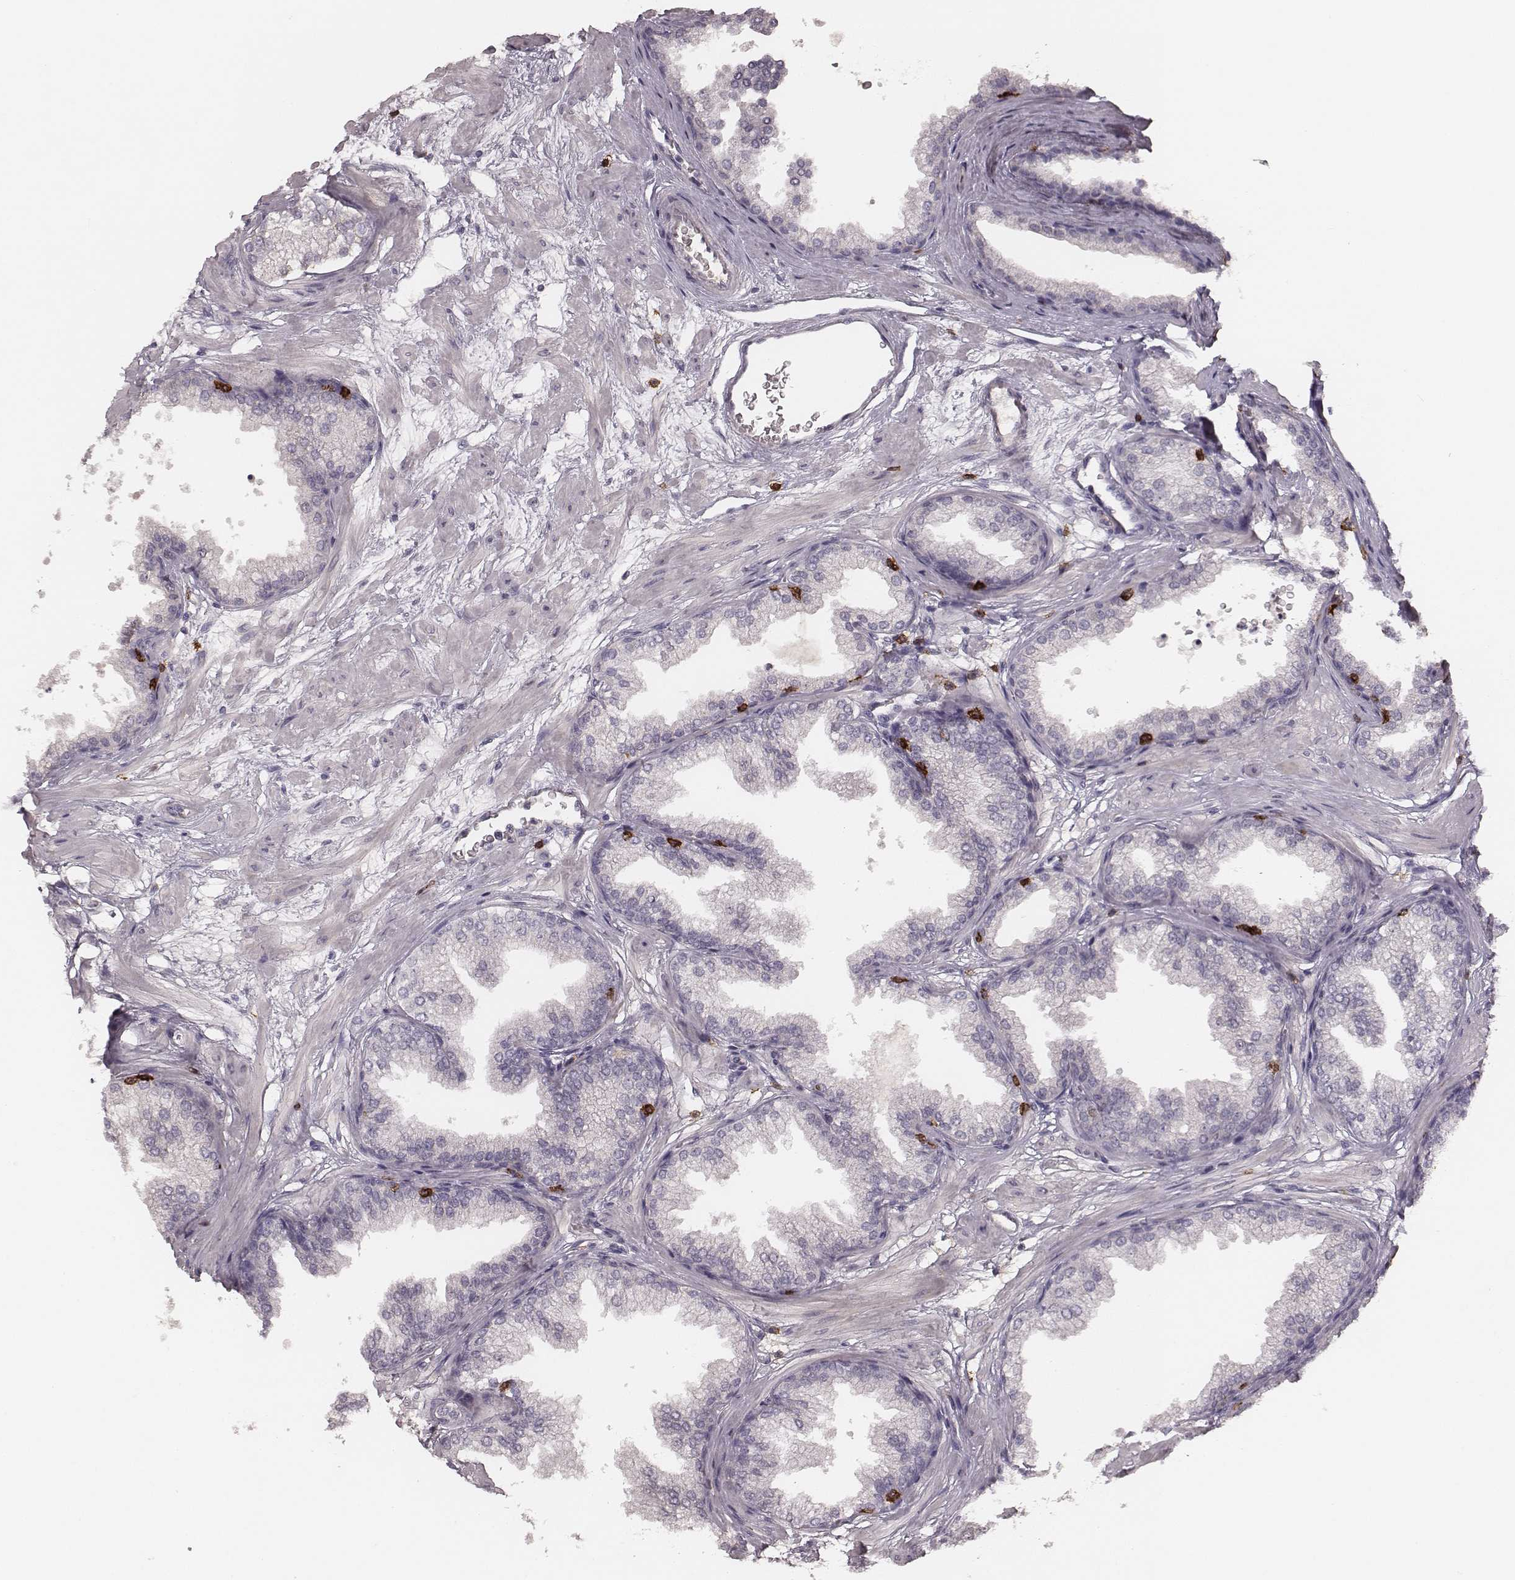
{"staining": {"intensity": "negative", "quantity": "none", "location": "none"}, "tissue": "prostate", "cell_type": "Glandular cells", "image_type": "normal", "snomed": [{"axis": "morphology", "description": "Normal tissue, NOS"}, {"axis": "topography", "description": "Prostate"}], "caption": "DAB immunohistochemical staining of unremarkable prostate shows no significant expression in glandular cells. (Brightfield microscopy of DAB IHC at high magnification).", "gene": "CD8A", "patient": {"sex": "male", "age": 37}}